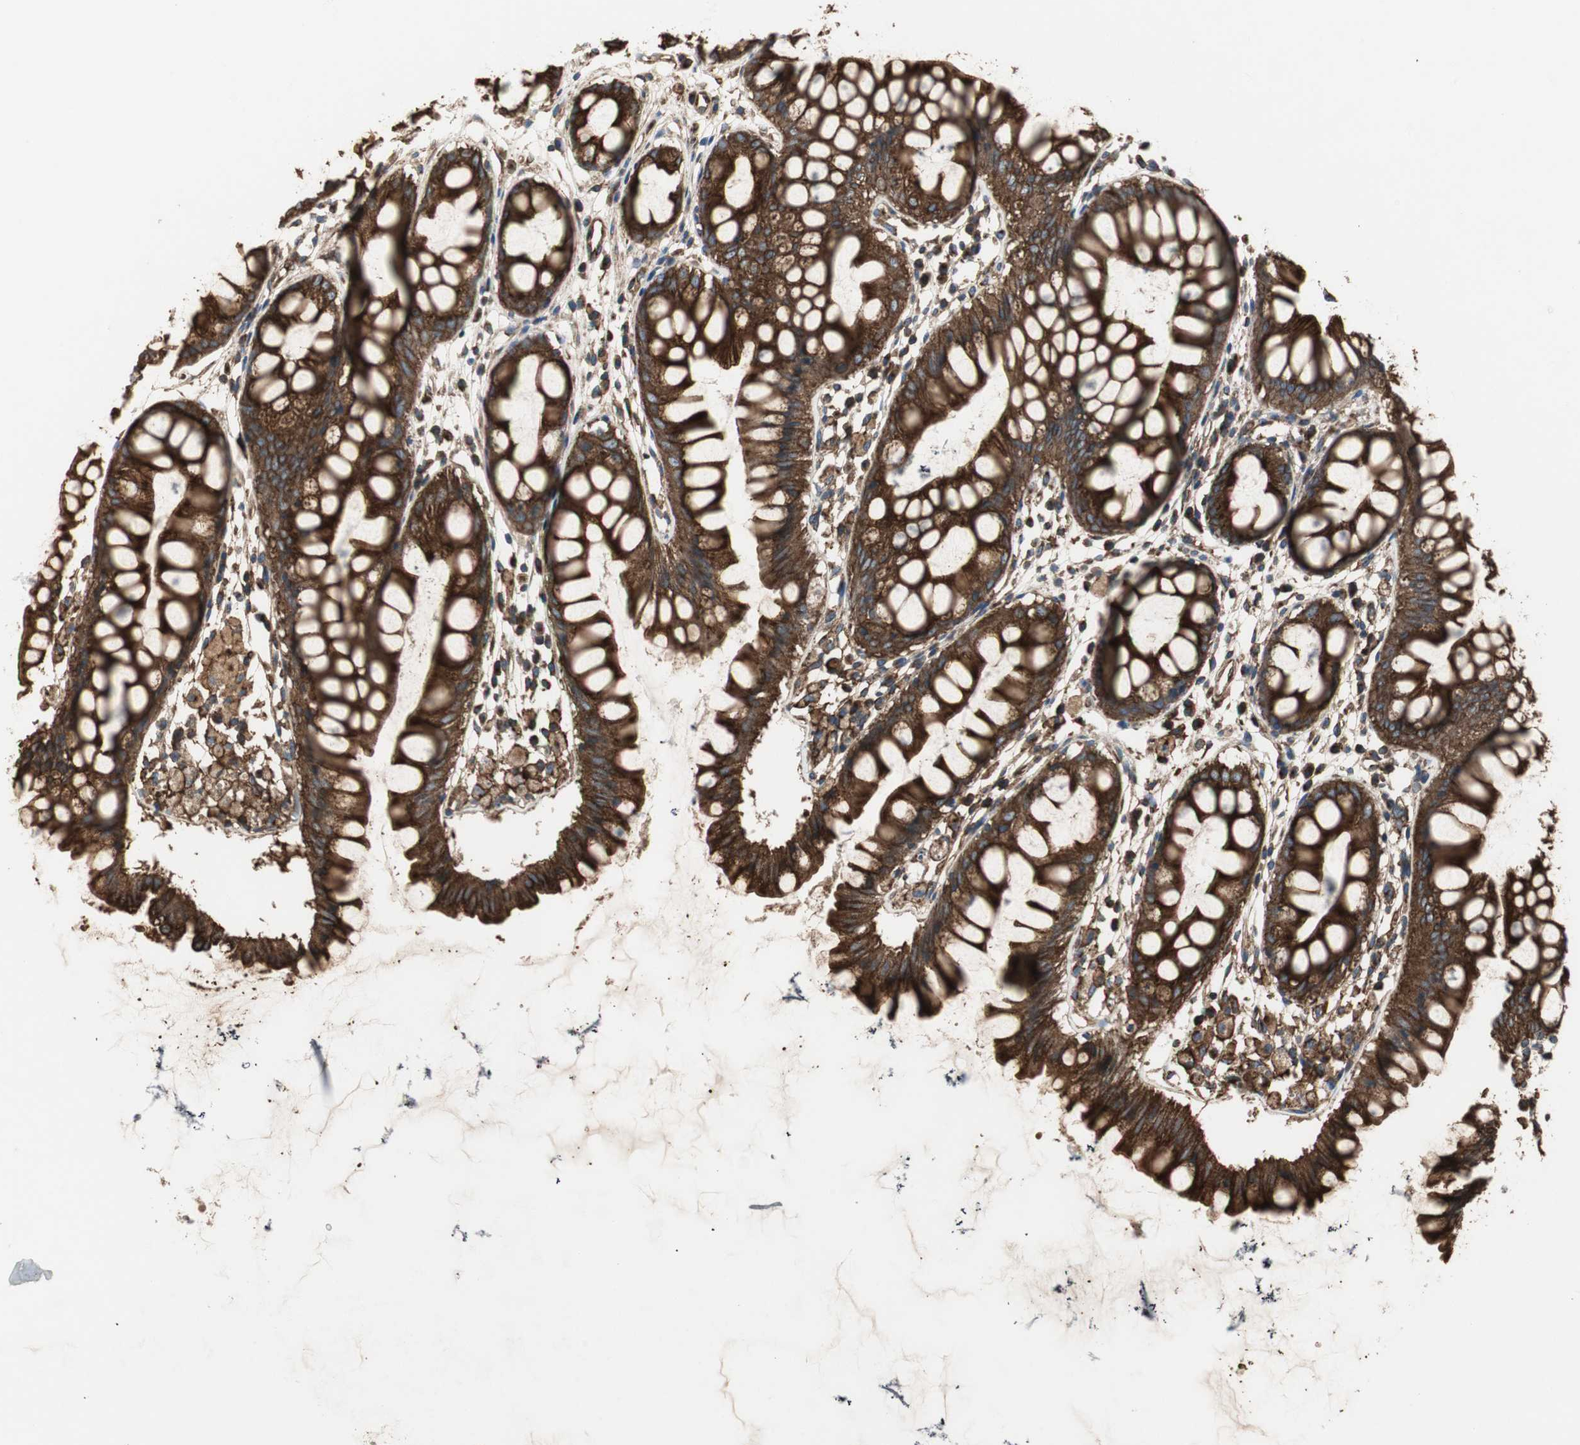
{"staining": {"intensity": "strong", "quantity": ">75%", "location": "cytoplasmic/membranous"}, "tissue": "rectum", "cell_type": "Glandular cells", "image_type": "normal", "snomed": [{"axis": "morphology", "description": "Normal tissue, NOS"}, {"axis": "morphology", "description": "Adenocarcinoma, NOS"}, {"axis": "topography", "description": "Rectum"}], "caption": "Protein staining demonstrates strong cytoplasmic/membranous expression in approximately >75% of glandular cells in benign rectum.", "gene": "H6PD", "patient": {"sex": "female", "age": 65}}